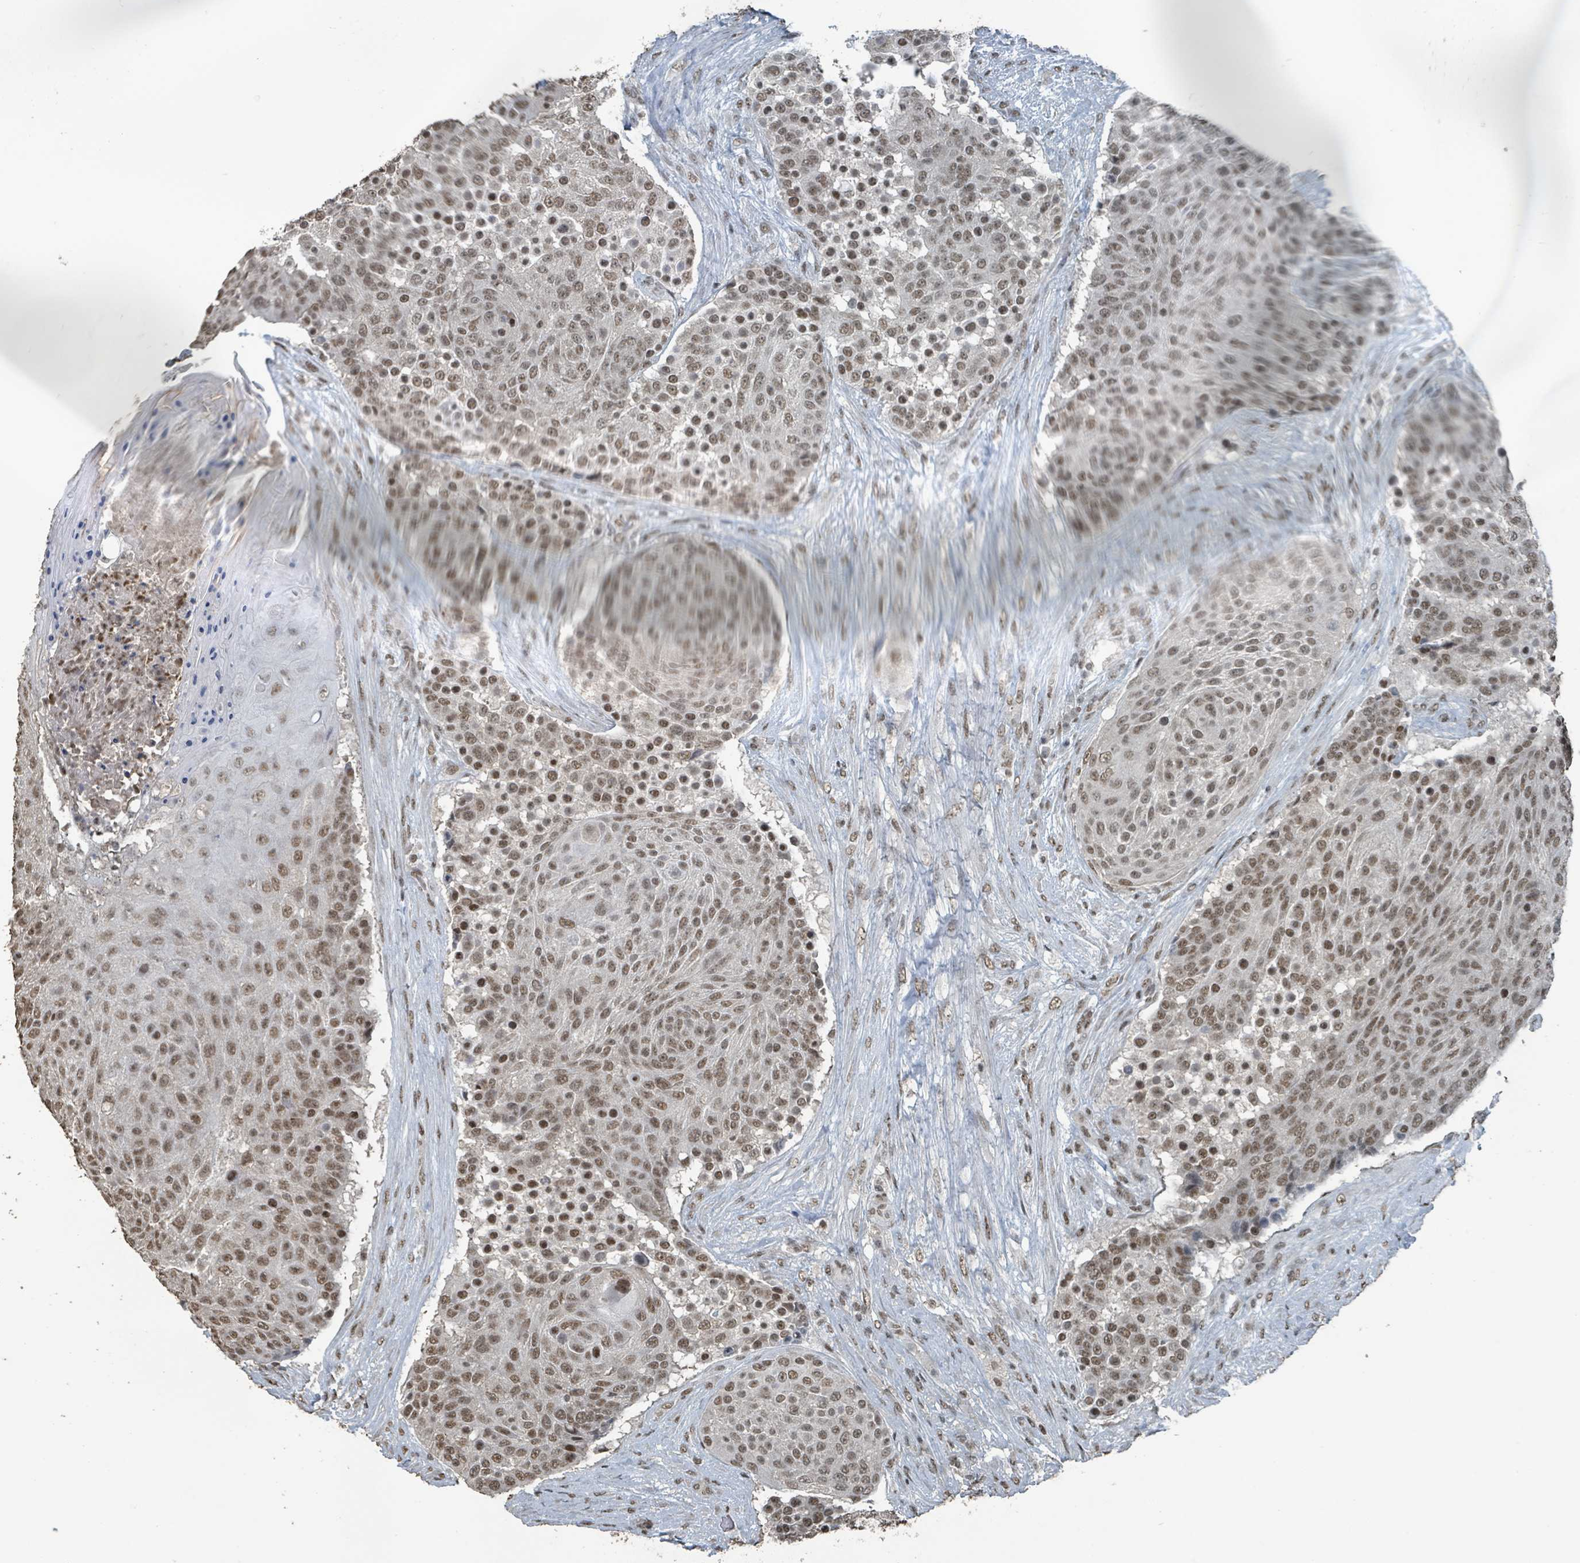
{"staining": {"intensity": "moderate", "quantity": ">75%", "location": "nuclear"}, "tissue": "urothelial cancer", "cell_type": "Tumor cells", "image_type": "cancer", "snomed": [{"axis": "morphology", "description": "Urothelial carcinoma, High grade"}, {"axis": "topography", "description": "Urinary bladder"}], "caption": "Human high-grade urothelial carcinoma stained for a protein (brown) shows moderate nuclear positive staining in about >75% of tumor cells.", "gene": "PHIP", "patient": {"sex": "female", "age": 63}}